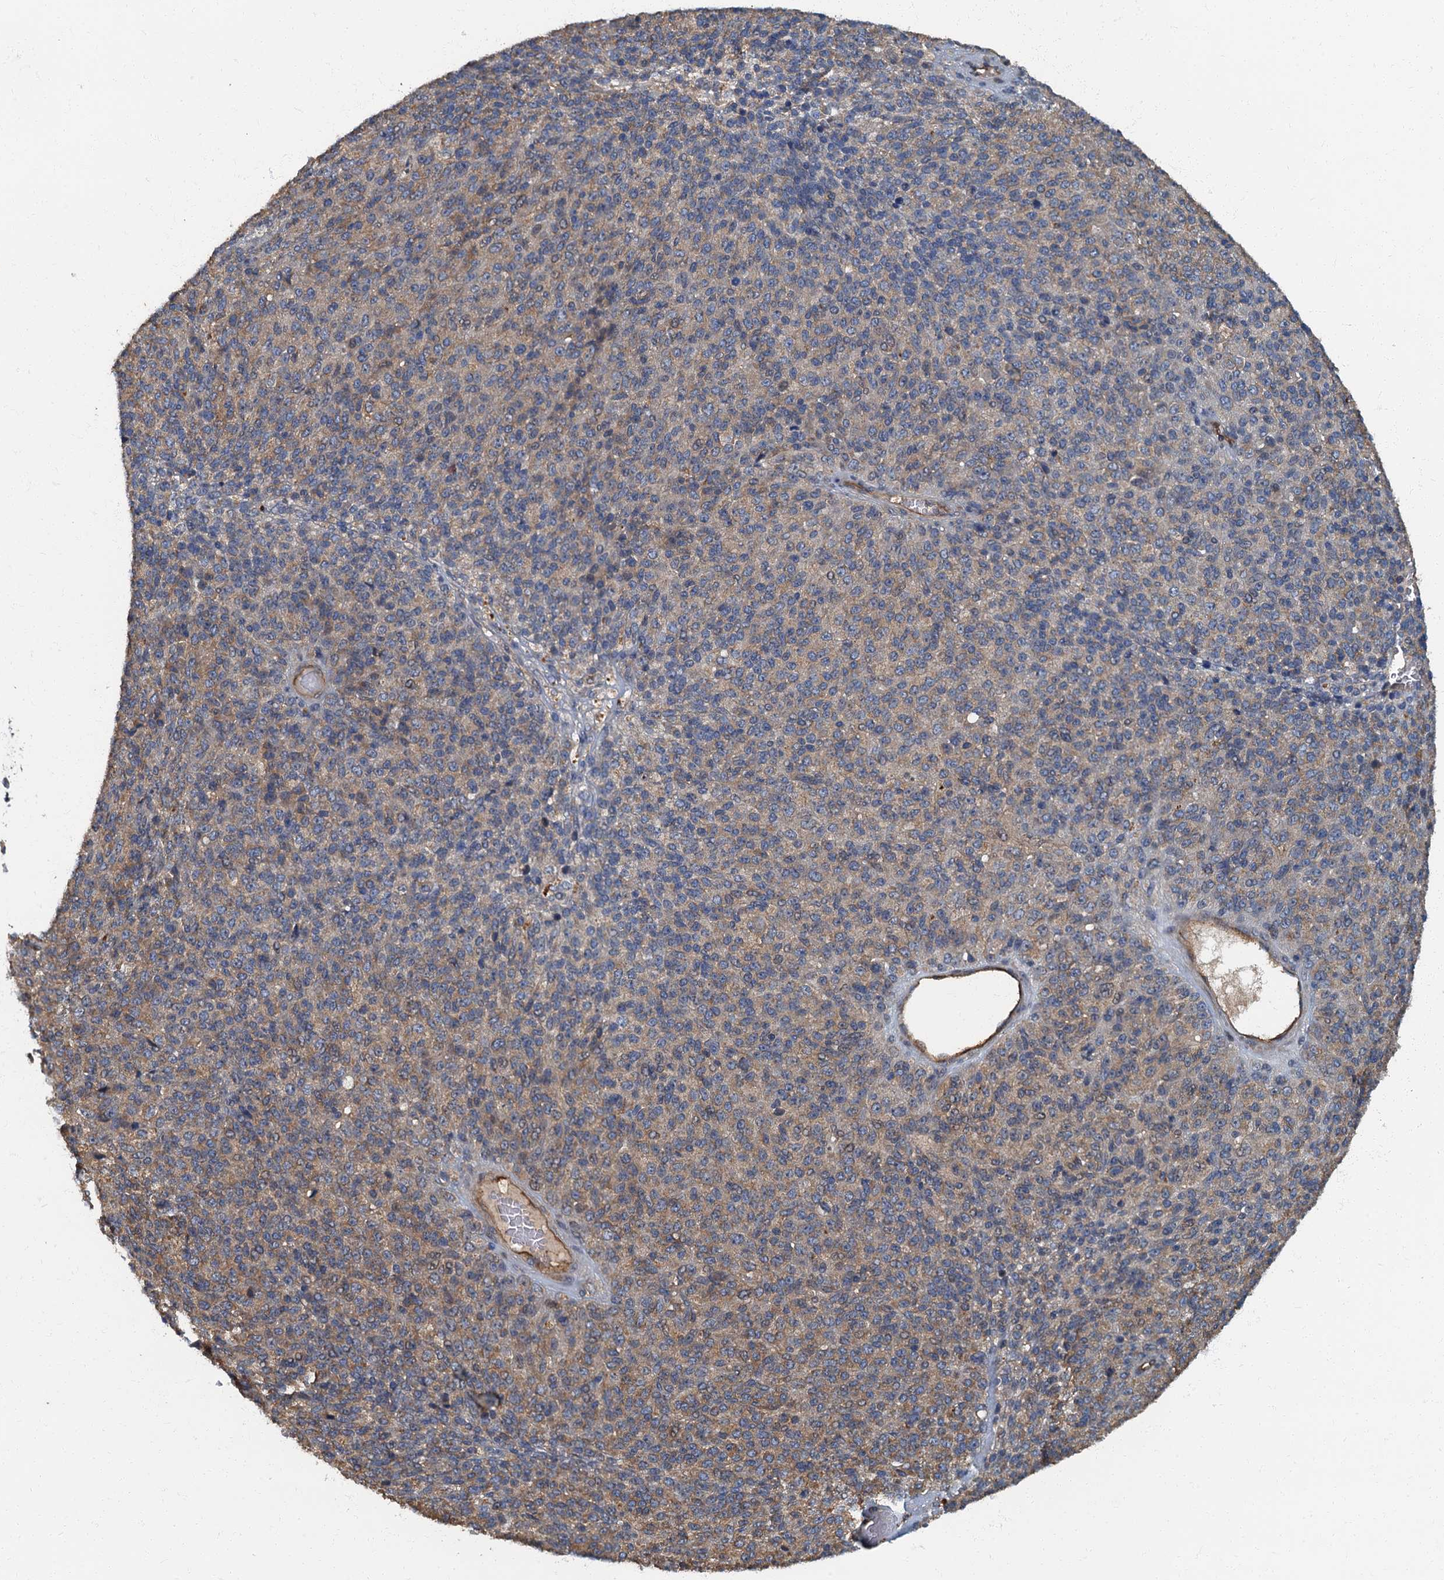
{"staining": {"intensity": "moderate", "quantity": "<25%", "location": "cytoplasmic/membranous"}, "tissue": "melanoma", "cell_type": "Tumor cells", "image_type": "cancer", "snomed": [{"axis": "morphology", "description": "Malignant melanoma, Metastatic site"}, {"axis": "topography", "description": "Brain"}], "caption": "This is a histology image of immunohistochemistry staining of melanoma, which shows moderate expression in the cytoplasmic/membranous of tumor cells.", "gene": "ARL11", "patient": {"sex": "female", "age": 56}}